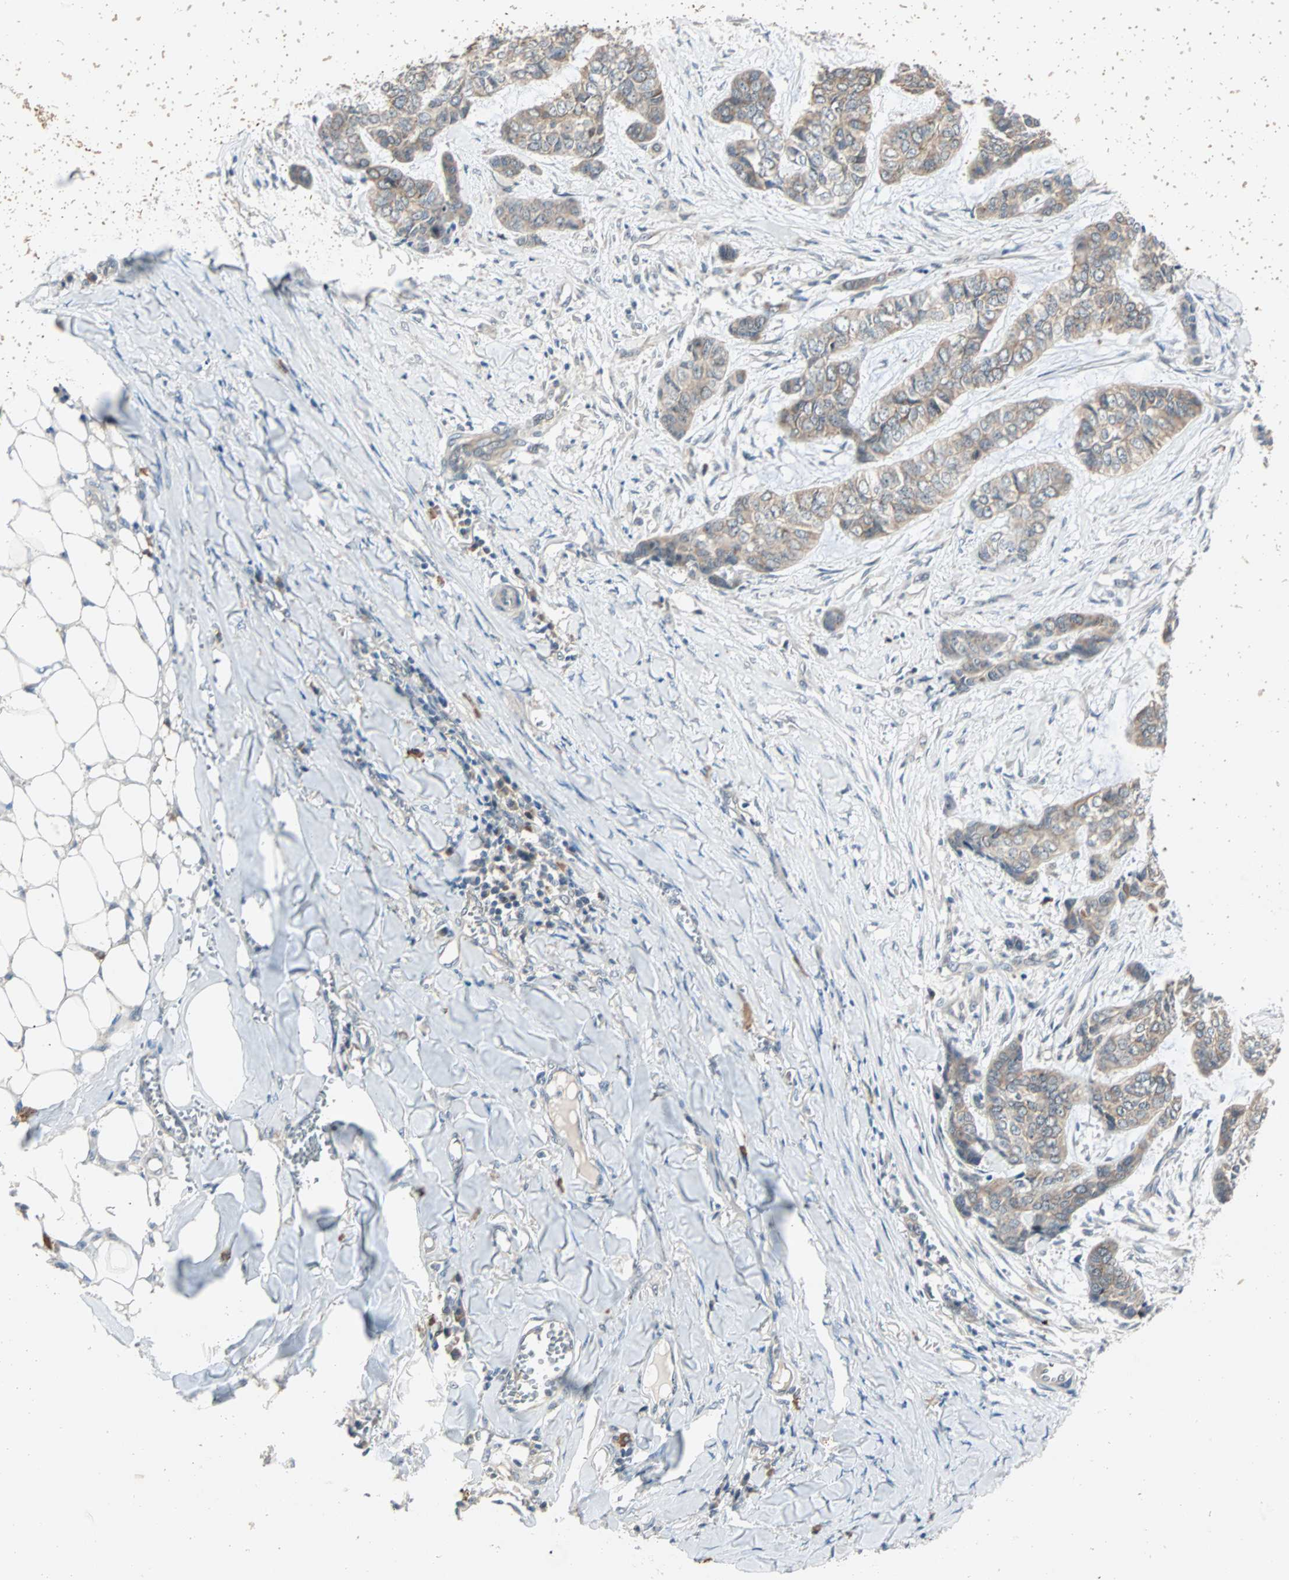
{"staining": {"intensity": "moderate", "quantity": ">75%", "location": "cytoplasmic/membranous"}, "tissue": "skin cancer", "cell_type": "Tumor cells", "image_type": "cancer", "snomed": [{"axis": "morphology", "description": "Basal cell carcinoma"}, {"axis": "topography", "description": "Skin"}], "caption": "Human basal cell carcinoma (skin) stained for a protein (brown) displays moderate cytoplasmic/membranous positive expression in approximately >75% of tumor cells.", "gene": "TTF2", "patient": {"sex": "female", "age": 64}}